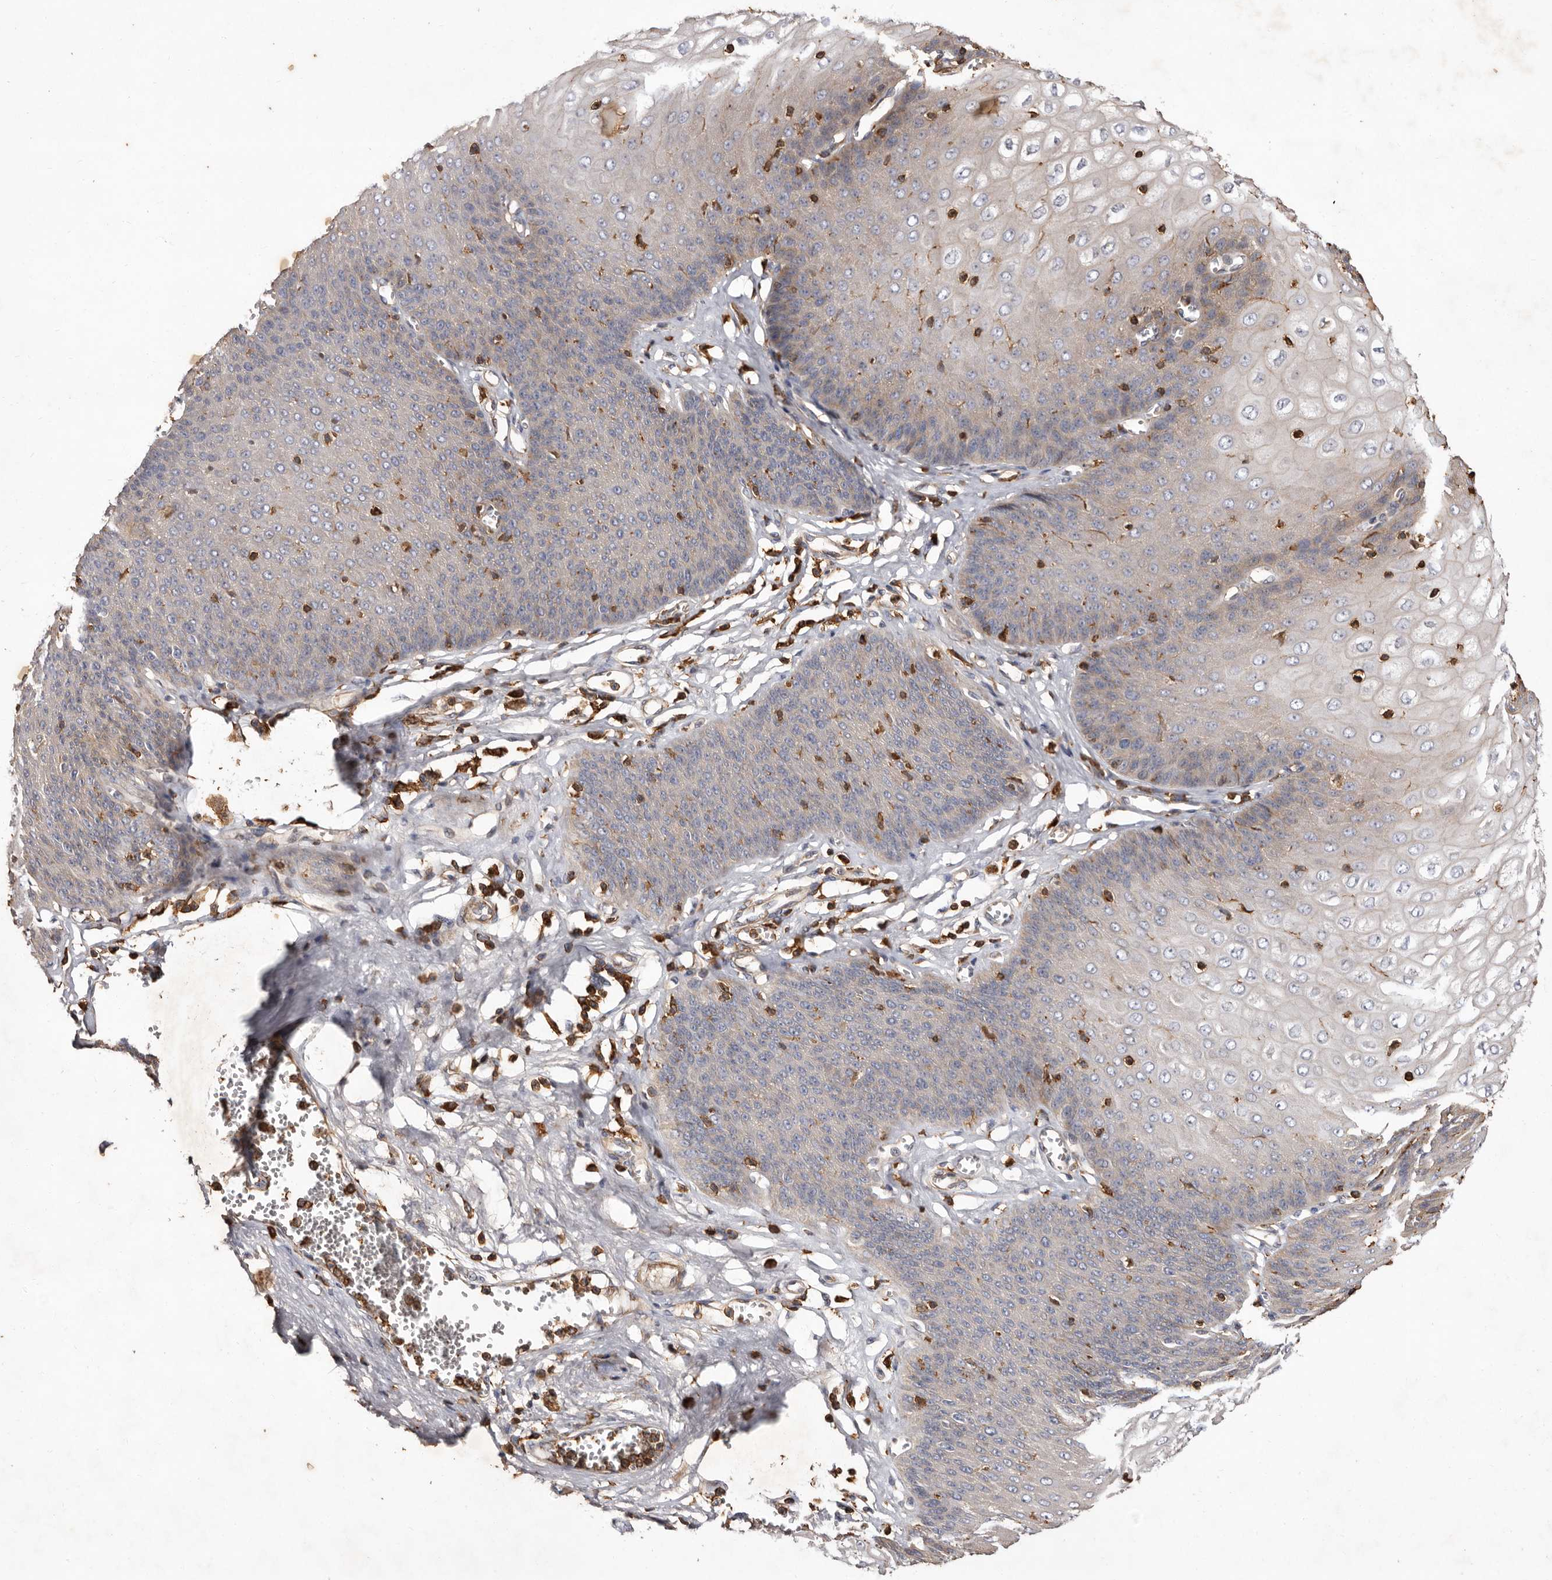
{"staining": {"intensity": "moderate", "quantity": "25%-75%", "location": "cytoplasmic/membranous"}, "tissue": "esophagus", "cell_type": "Squamous epithelial cells", "image_type": "normal", "snomed": [{"axis": "morphology", "description": "Normal tissue, NOS"}, {"axis": "topography", "description": "Esophagus"}], "caption": "A high-resolution photomicrograph shows IHC staining of unremarkable esophagus, which exhibits moderate cytoplasmic/membranous expression in about 25%-75% of squamous epithelial cells. The staining was performed using DAB (3,3'-diaminobenzidine), with brown indicating positive protein expression. Nuclei are stained blue with hematoxylin.", "gene": "COQ8B", "patient": {"sex": "male", "age": 60}}